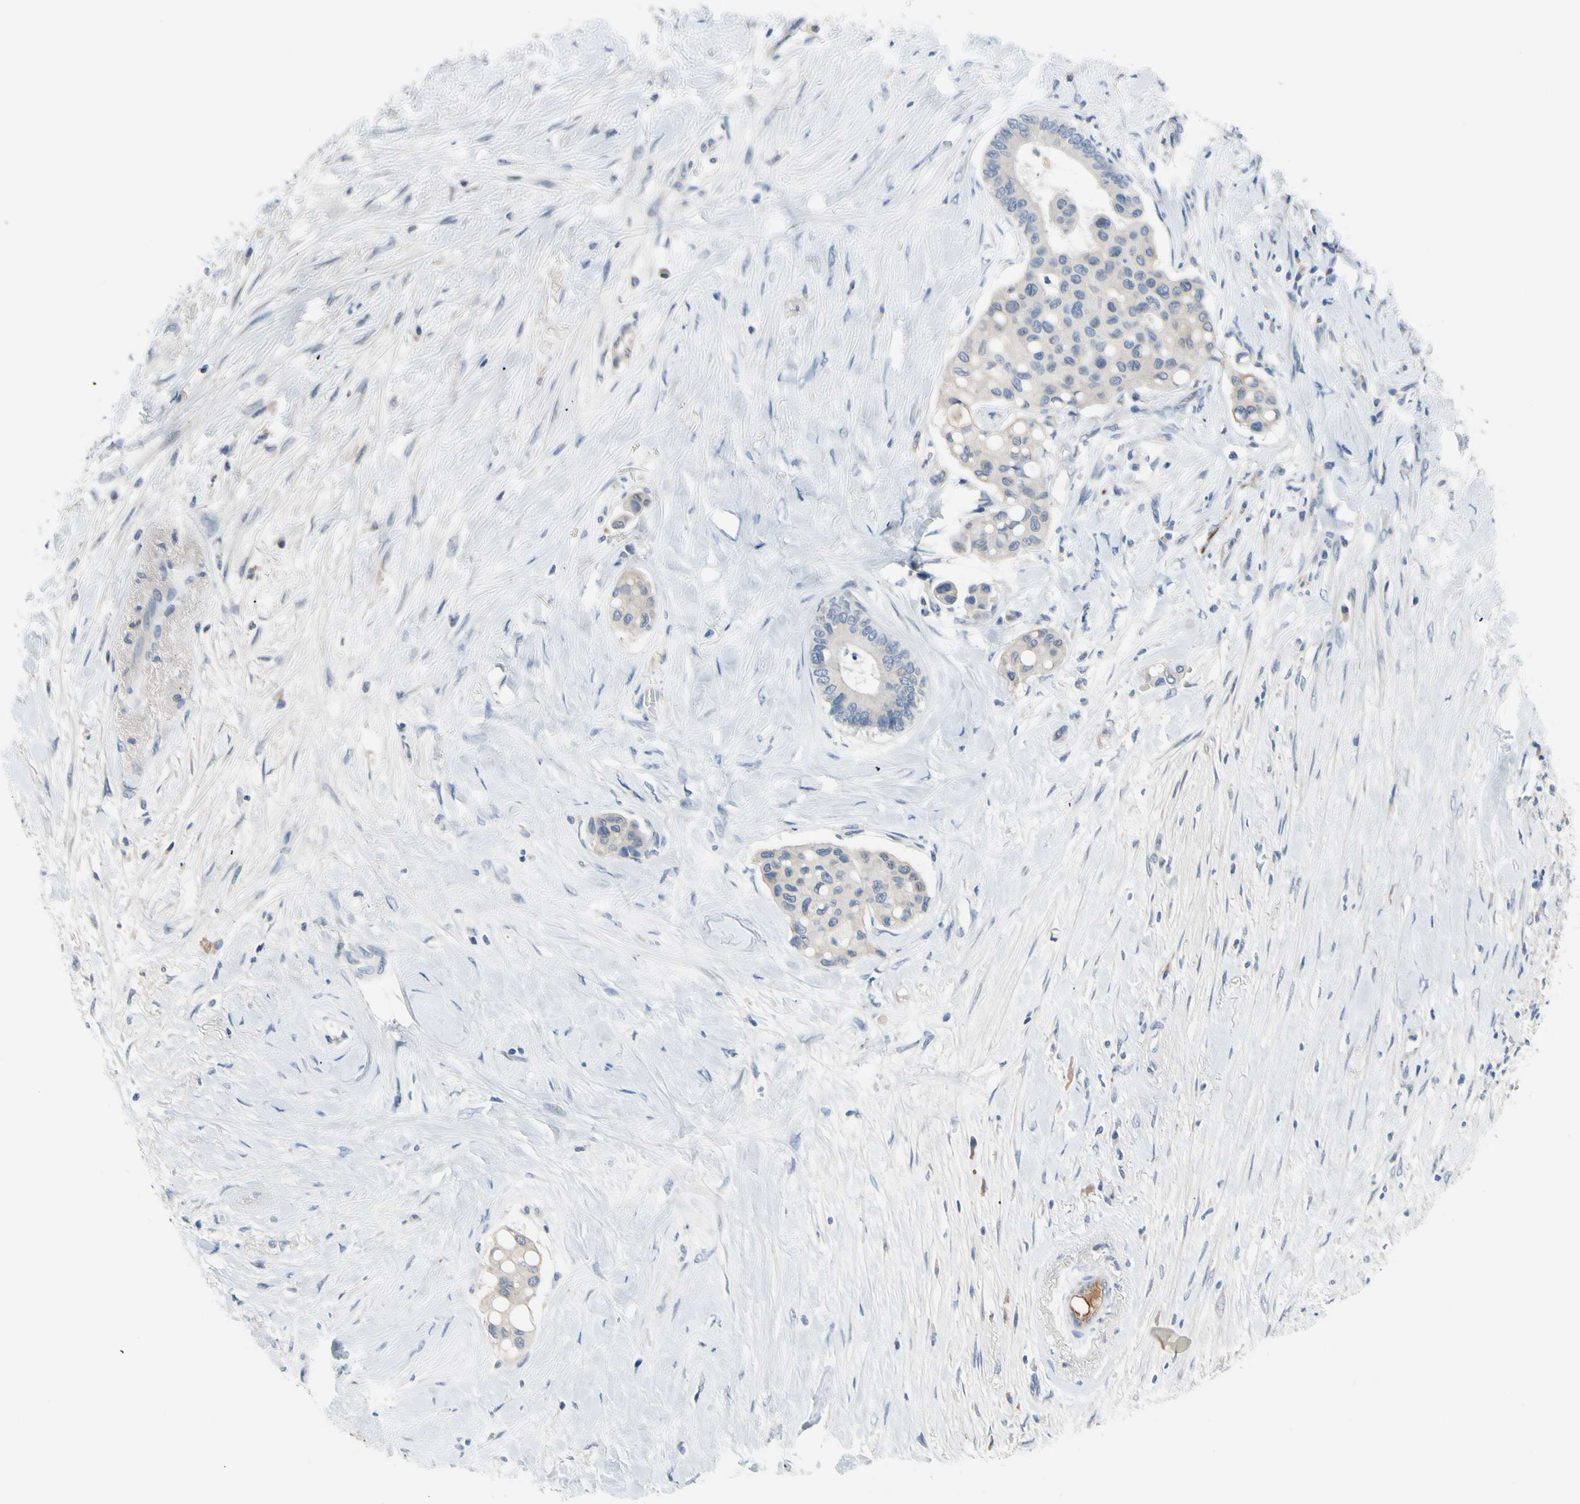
{"staining": {"intensity": "negative", "quantity": "none", "location": "none"}, "tissue": "colorectal cancer", "cell_type": "Tumor cells", "image_type": "cancer", "snomed": [{"axis": "morphology", "description": "Normal tissue, NOS"}, {"axis": "morphology", "description": "Adenocarcinoma, NOS"}, {"axis": "topography", "description": "Colon"}], "caption": "The image displays no staining of tumor cells in colorectal cancer (adenocarcinoma).", "gene": "CNDP1", "patient": {"sex": "male", "age": 82}}